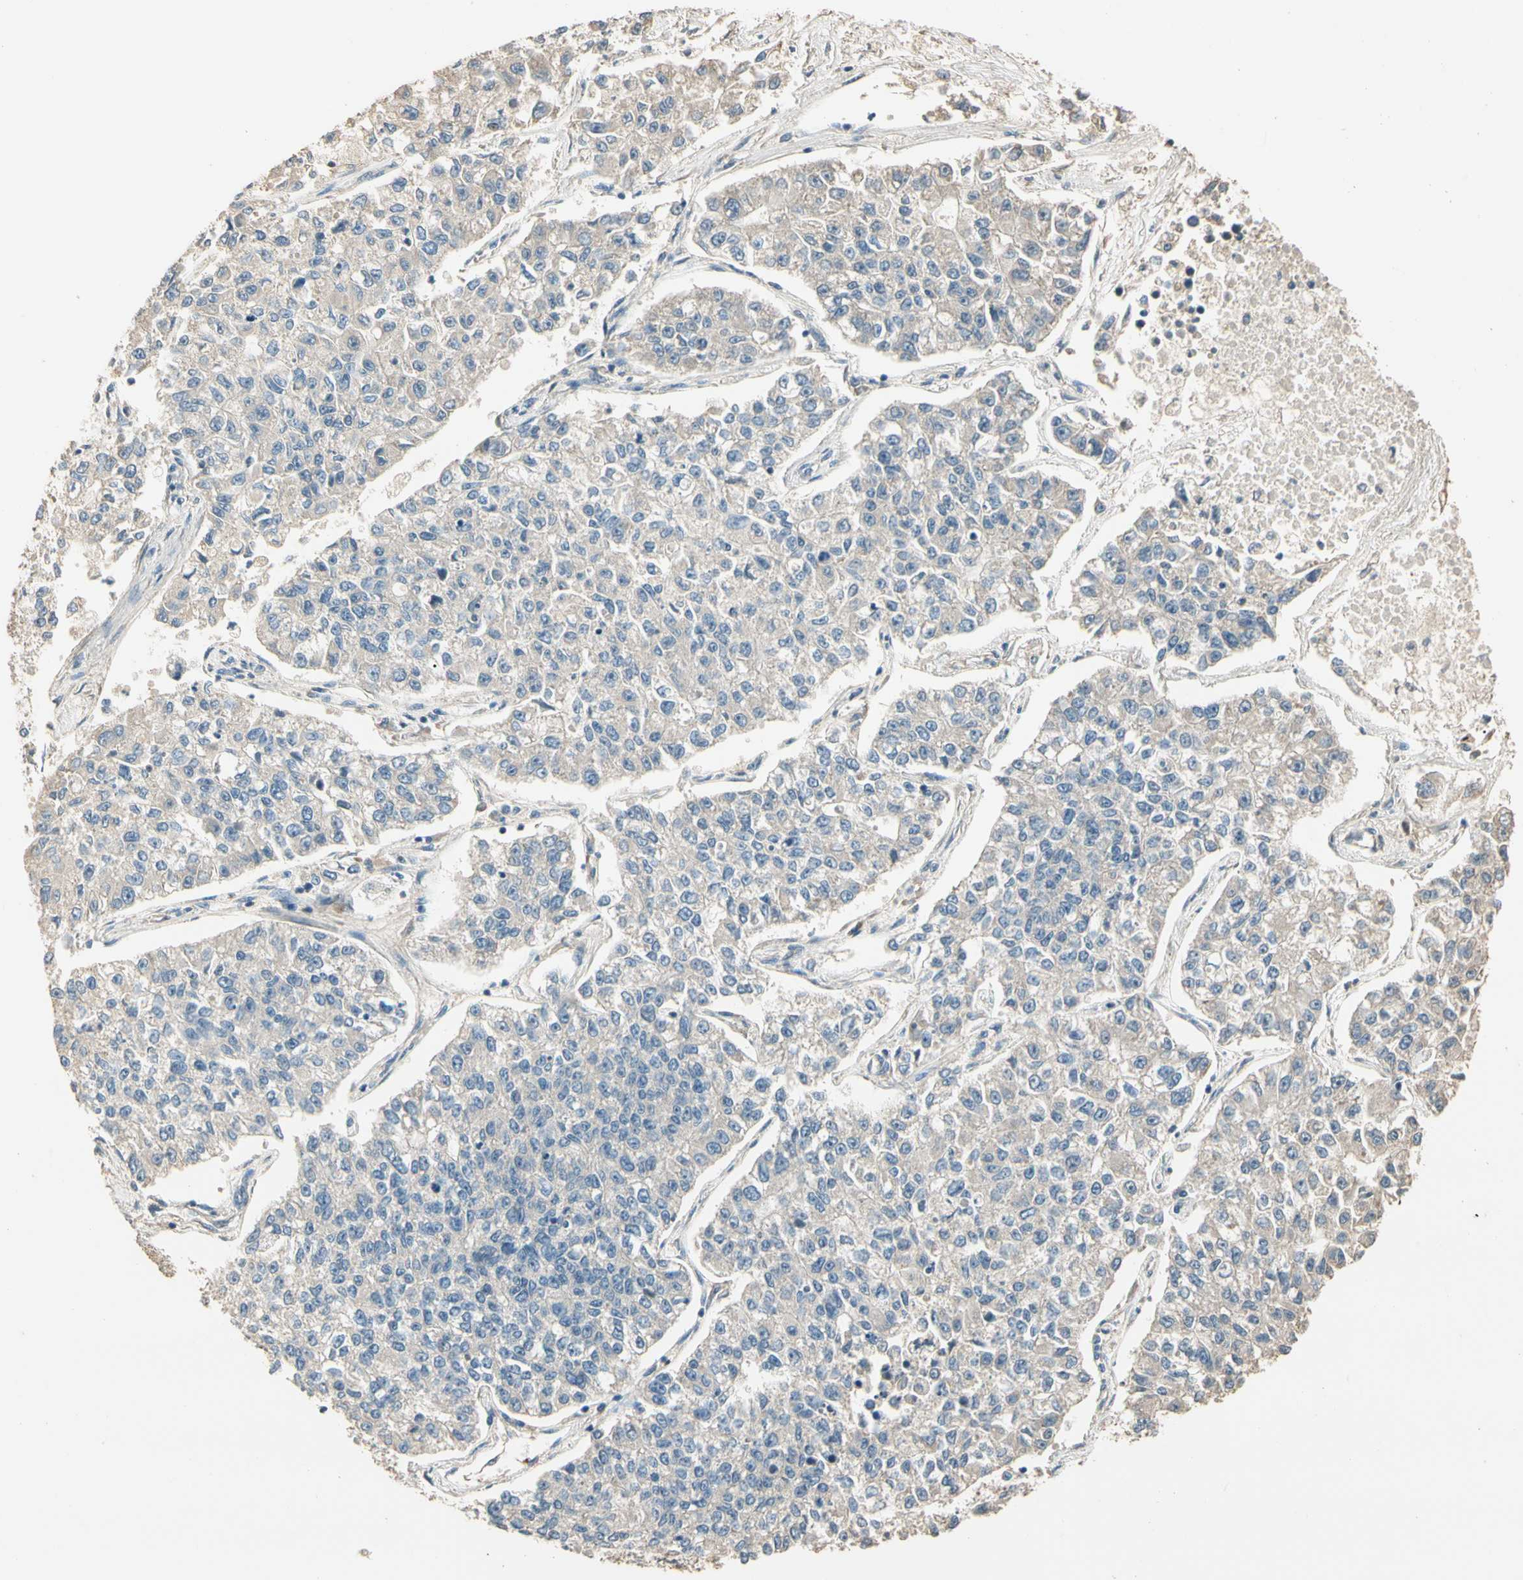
{"staining": {"intensity": "weak", "quantity": "25%-75%", "location": "cytoplasmic/membranous"}, "tissue": "lung cancer", "cell_type": "Tumor cells", "image_type": "cancer", "snomed": [{"axis": "morphology", "description": "Adenocarcinoma, NOS"}, {"axis": "topography", "description": "Lung"}], "caption": "IHC (DAB) staining of adenocarcinoma (lung) exhibits weak cytoplasmic/membranous protein expression in about 25%-75% of tumor cells.", "gene": "CDH6", "patient": {"sex": "male", "age": 49}}